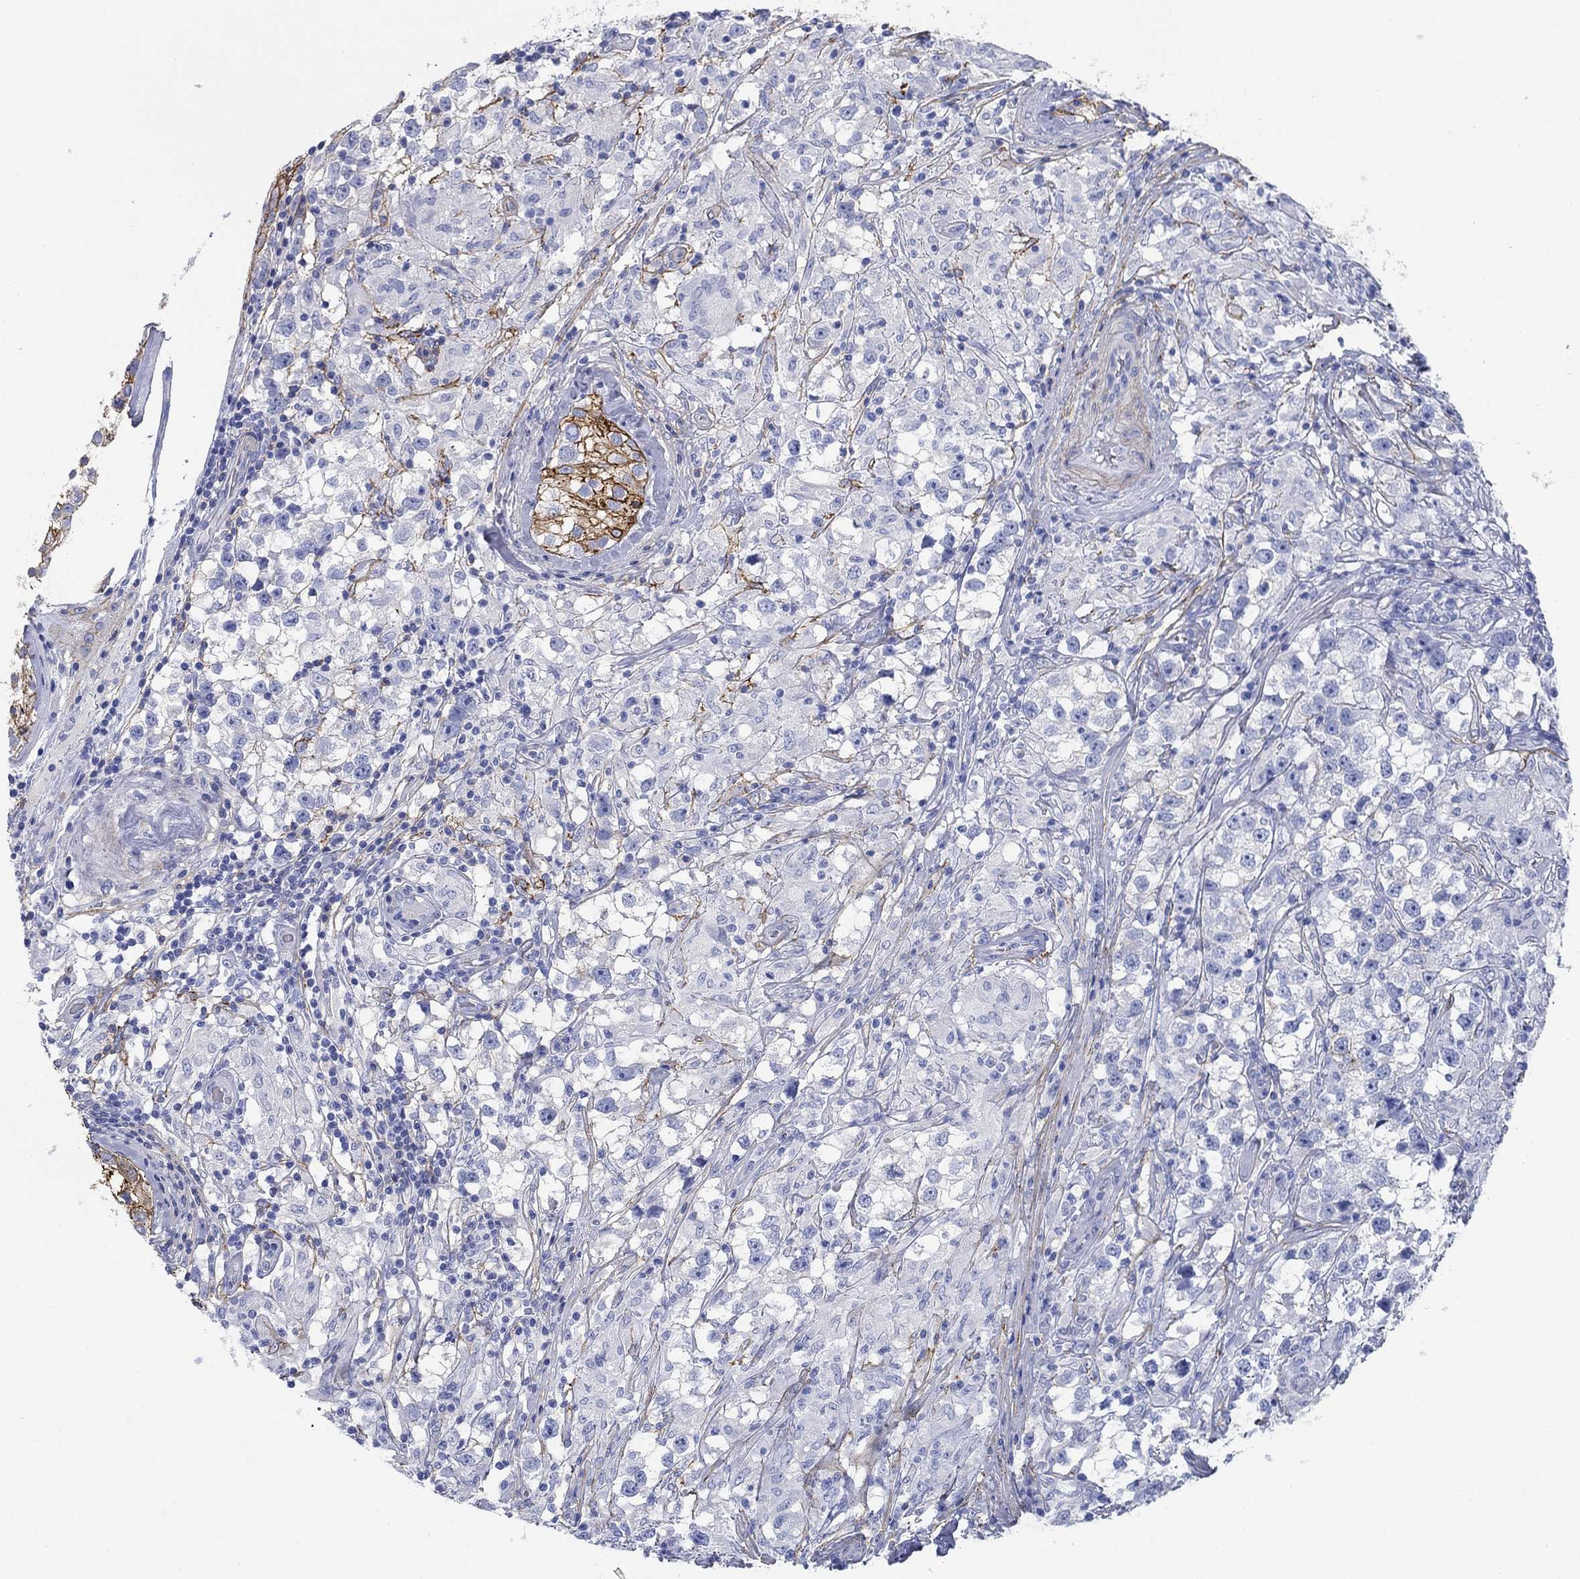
{"staining": {"intensity": "negative", "quantity": "none", "location": "none"}, "tissue": "testis cancer", "cell_type": "Tumor cells", "image_type": "cancer", "snomed": [{"axis": "morphology", "description": "Seminoma, NOS"}, {"axis": "topography", "description": "Testis"}], "caption": "Photomicrograph shows no protein expression in tumor cells of testis cancer tissue. (DAB IHC, high magnification).", "gene": "GPC1", "patient": {"sex": "male", "age": 46}}